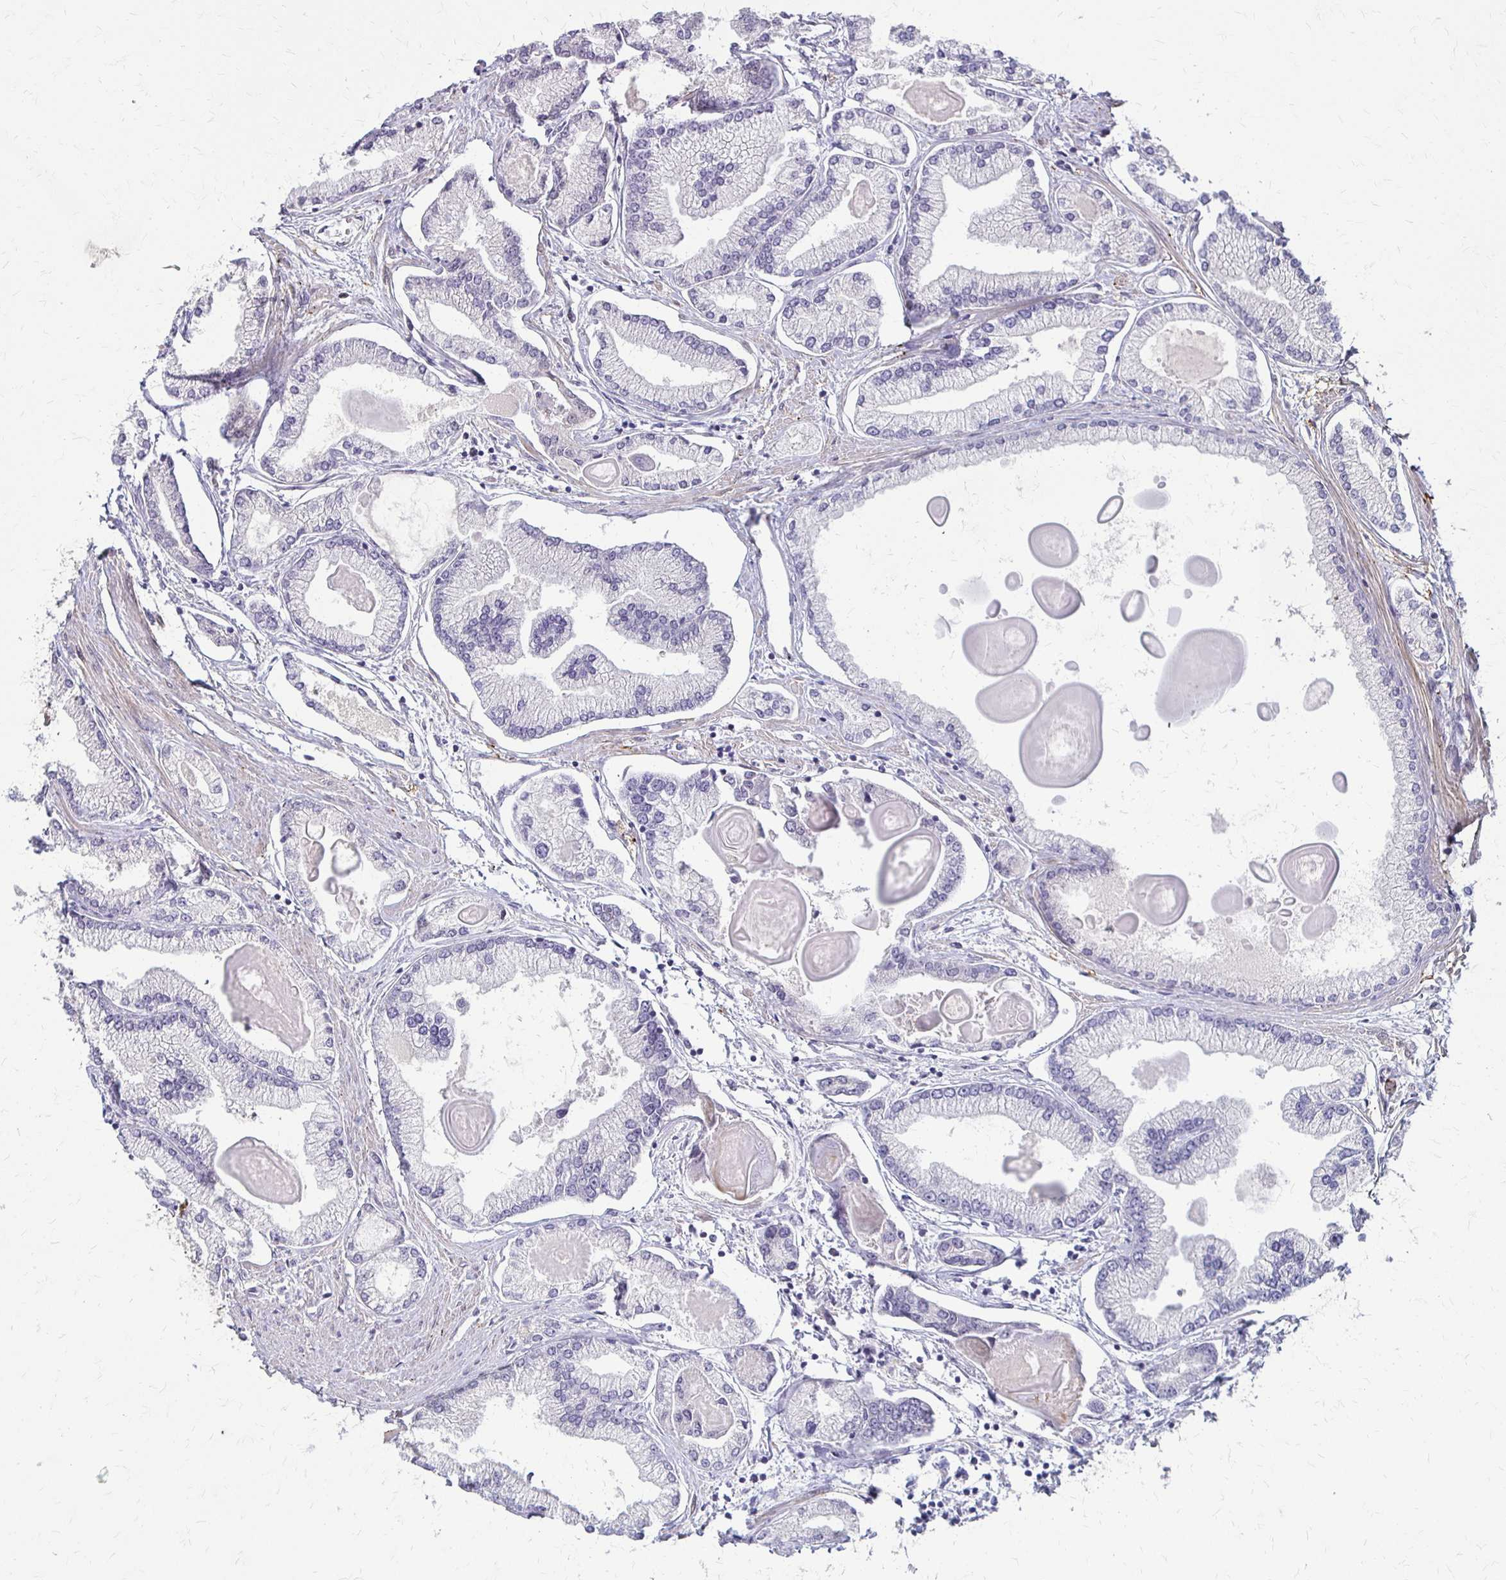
{"staining": {"intensity": "negative", "quantity": "none", "location": "none"}, "tissue": "prostate cancer", "cell_type": "Tumor cells", "image_type": "cancer", "snomed": [{"axis": "morphology", "description": "Adenocarcinoma, High grade"}, {"axis": "topography", "description": "Prostate"}], "caption": "A photomicrograph of prostate cancer (adenocarcinoma (high-grade)) stained for a protein displays no brown staining in tumor cells.", "gene": "CFL2", "patient": {"sex": "male", "age": 68}}